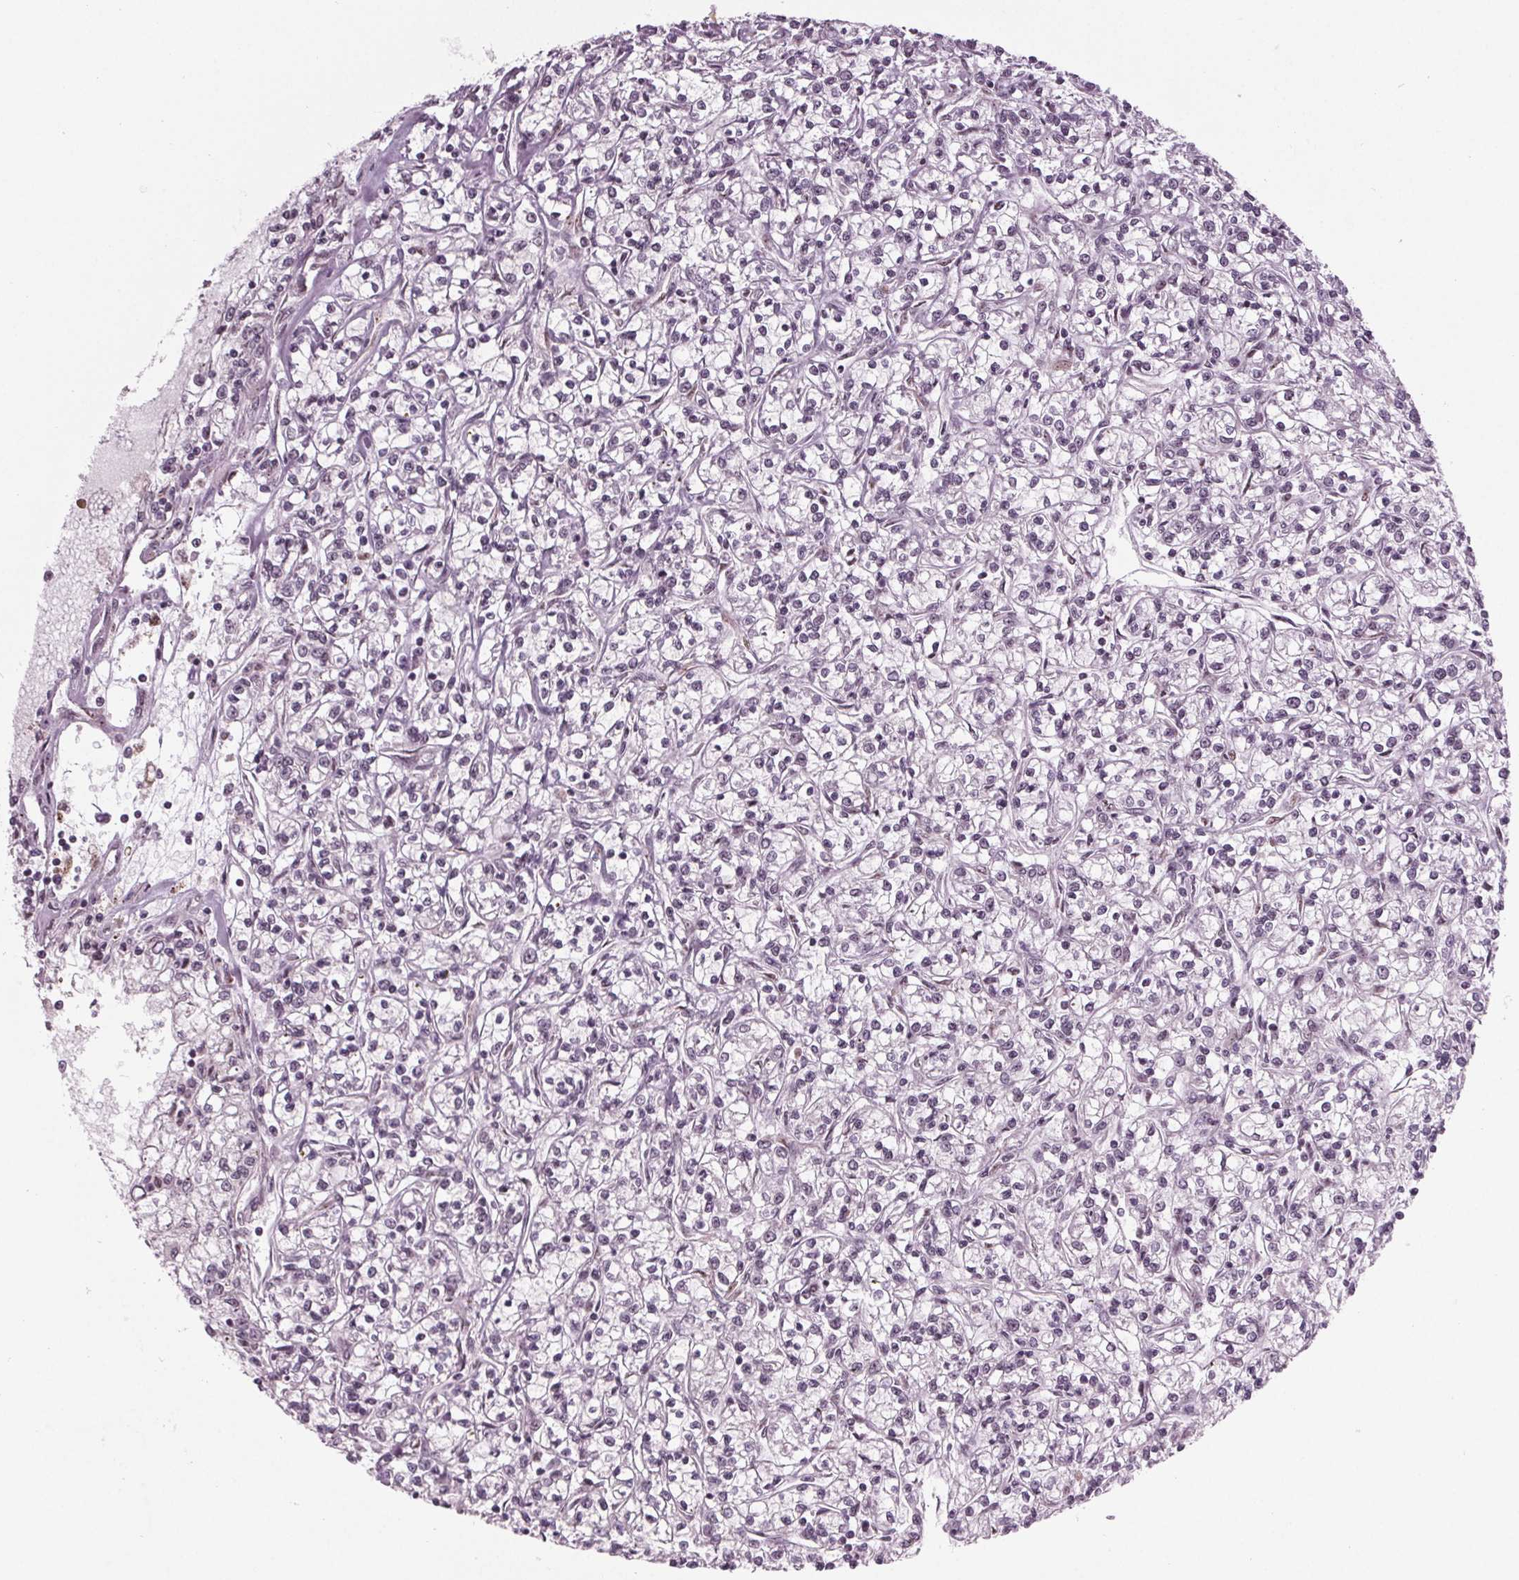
{"staining": {"intensity": "weak", "quantity": "25%-75%", "location": "nuclear"}, "tissue": "renal cancer", "cell_type": "Tumor cells", "image_type": "cancer", "snomed": [{"axis": "morphology", "description": "Adenocarcinoma, NOS"}, {"axis": "topography", "description": "Kidney"}], "caption": "A brown stain shows weak nuclear expression of a protein in renal adenocarcinoma tumor cells.", "gene": "DDX41", "patient": {"sex": "female", "age": 59}}